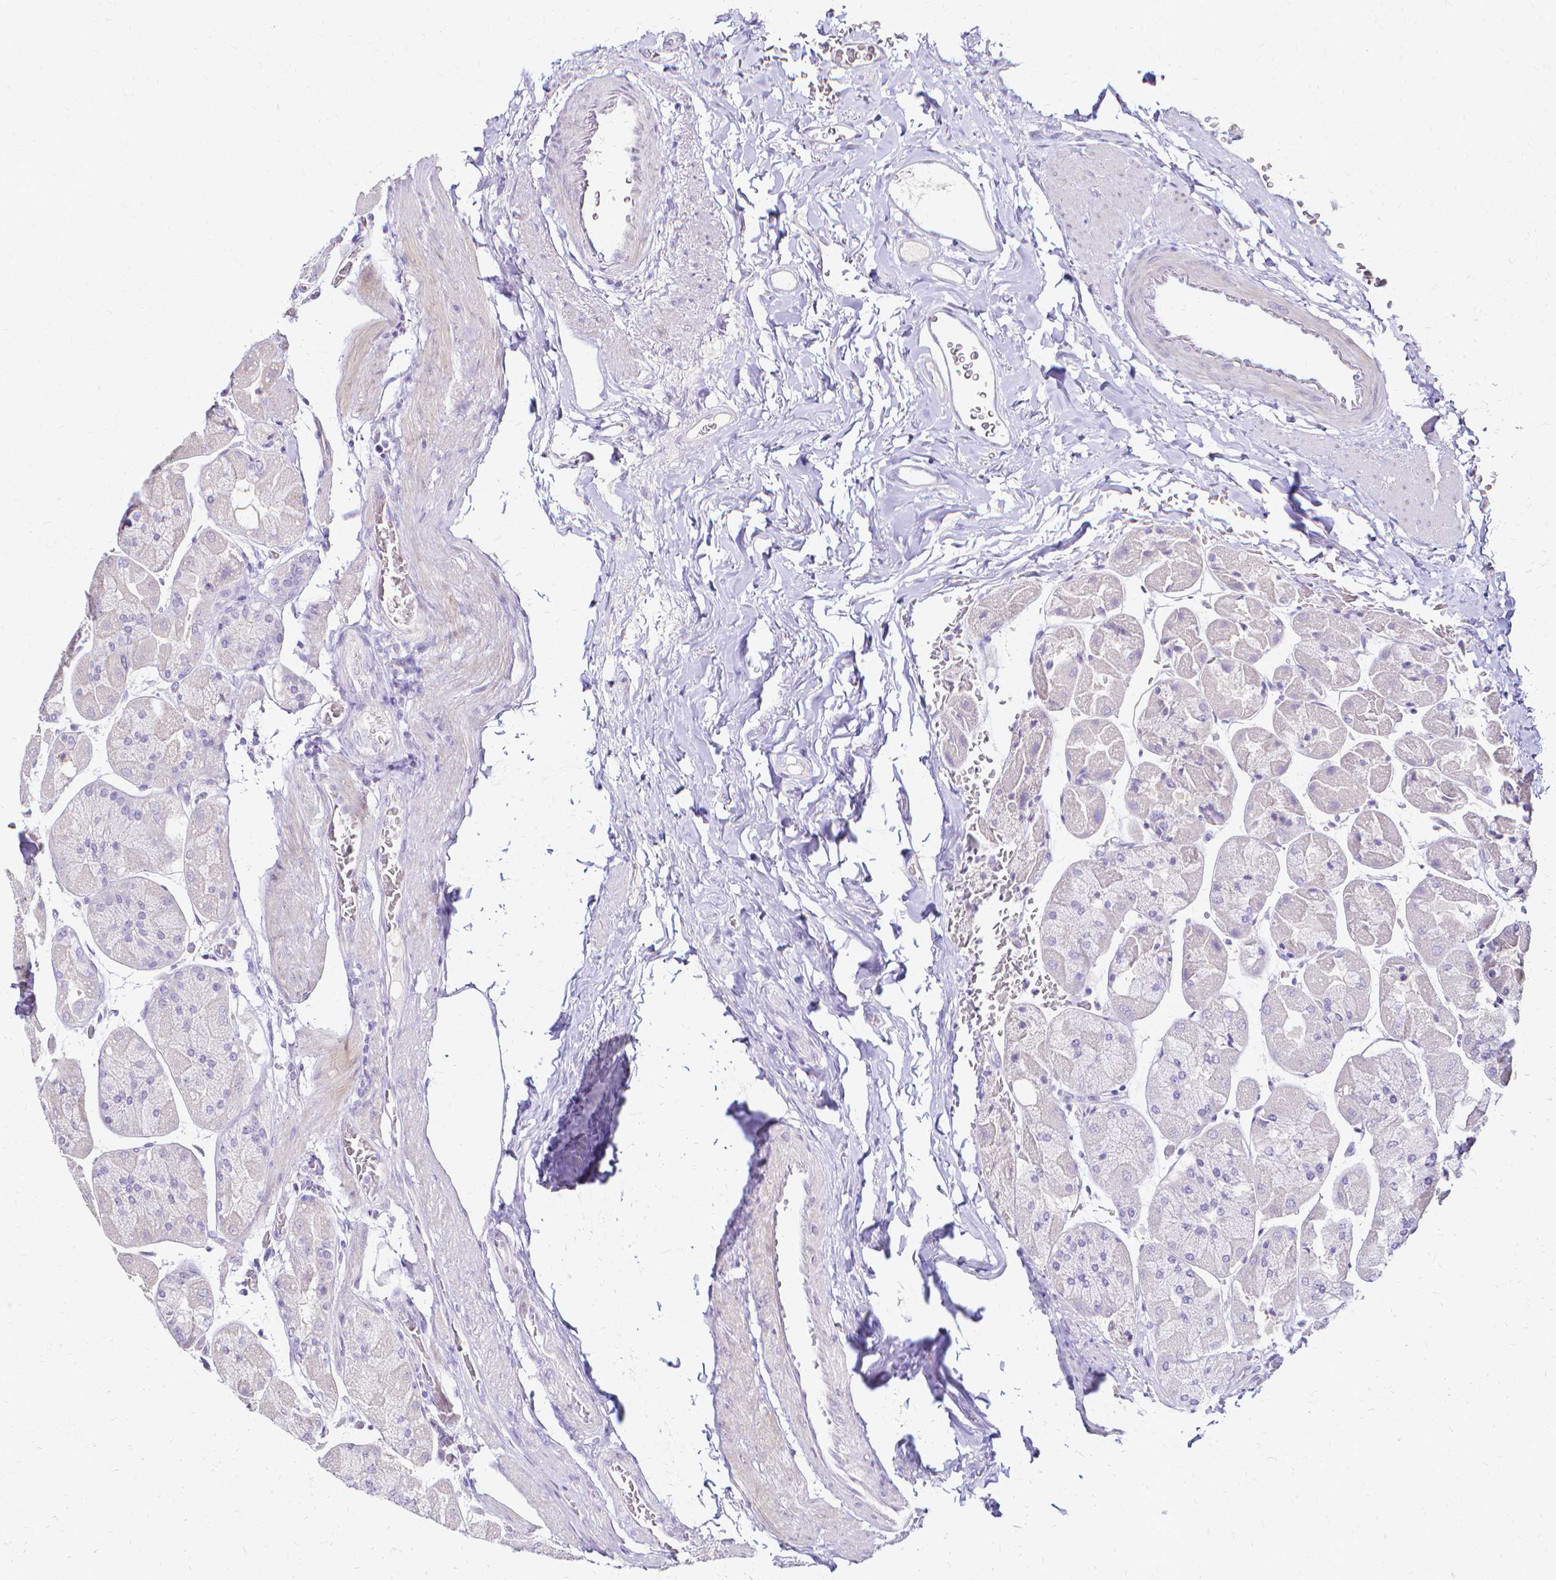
{"staining": {"intensity": "moderate", "quantity": "<25%", "location": "cytoplasmic/membranous"}, "tissue": "stomach", "cell_type": "Glandular cells", "image_type": "normal", "snomed": [{"axis": "morphology", "description": "Normal tissue, NOS"}, {"axis": "topography", "description": "Stomach"}], "caption": "Protein staining exhibits moderate cytoplasmic/membranous expression in approximately <25% of glandular cells in normal stomach.", "gene": "CCNB1", "patient": {"sex": "female", "age": 61}}